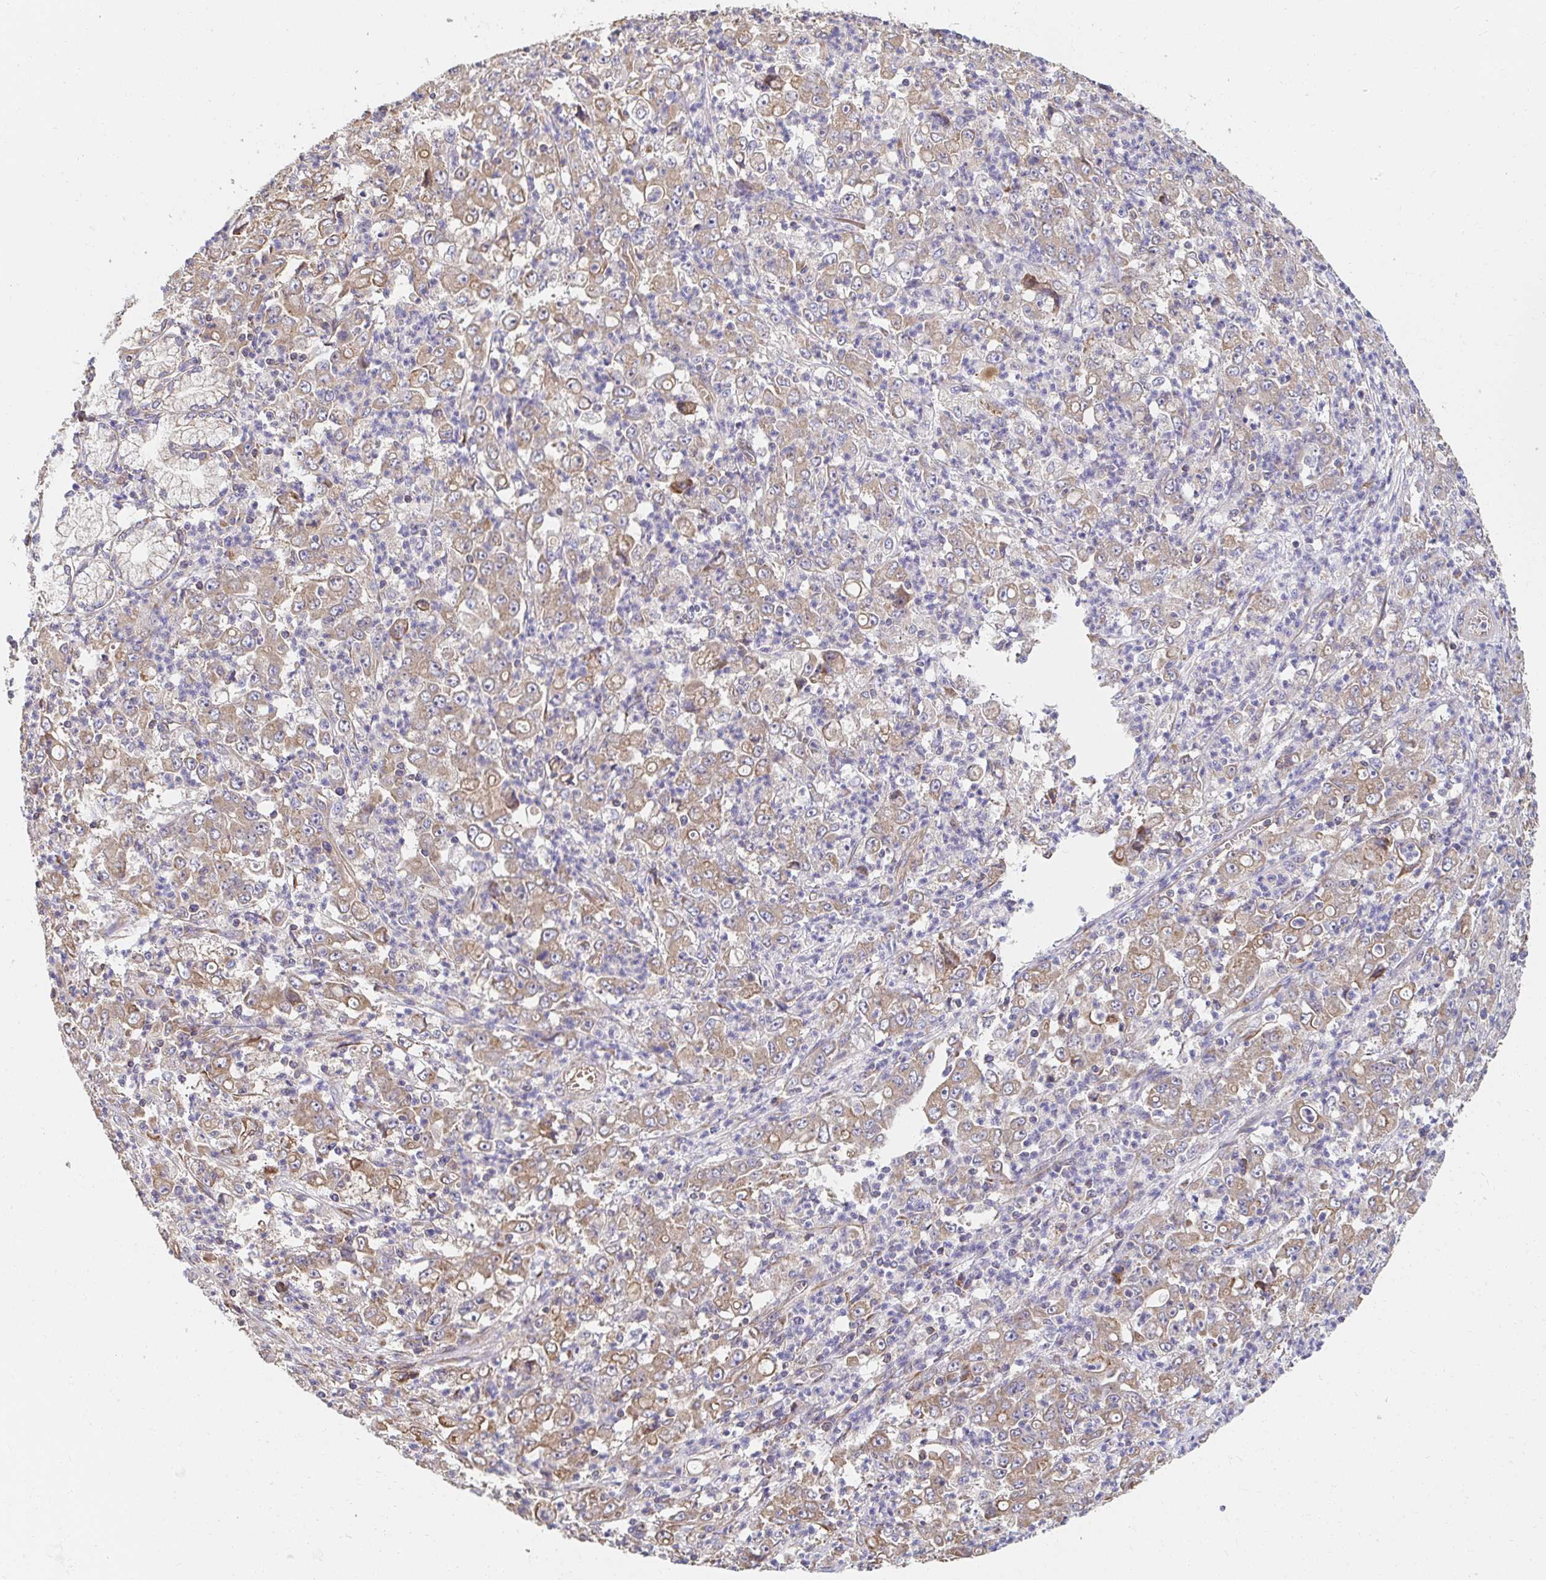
{"staining": {"intensity": "weak", "quantity": ">75%", "location": "cytoplasmic/membranous"}, "tissue": "stomach cancer", "cell_type": "Tumor cells", "image_type": "cancer", "snomed": [{"axis": "morphology", "description": "Adenocarcinoma, NOS"}, {"axis": "topography", "description": "Stomach, lower"}], "caption": "This photomicrograph exhibits IHC staining of stomach adenocarcinoma, with low weak cytoplasmic/membranous expression in about >75% of tumor cells.", "gene": "APBB1", "patient": {"sex": "female", "age": 71}}